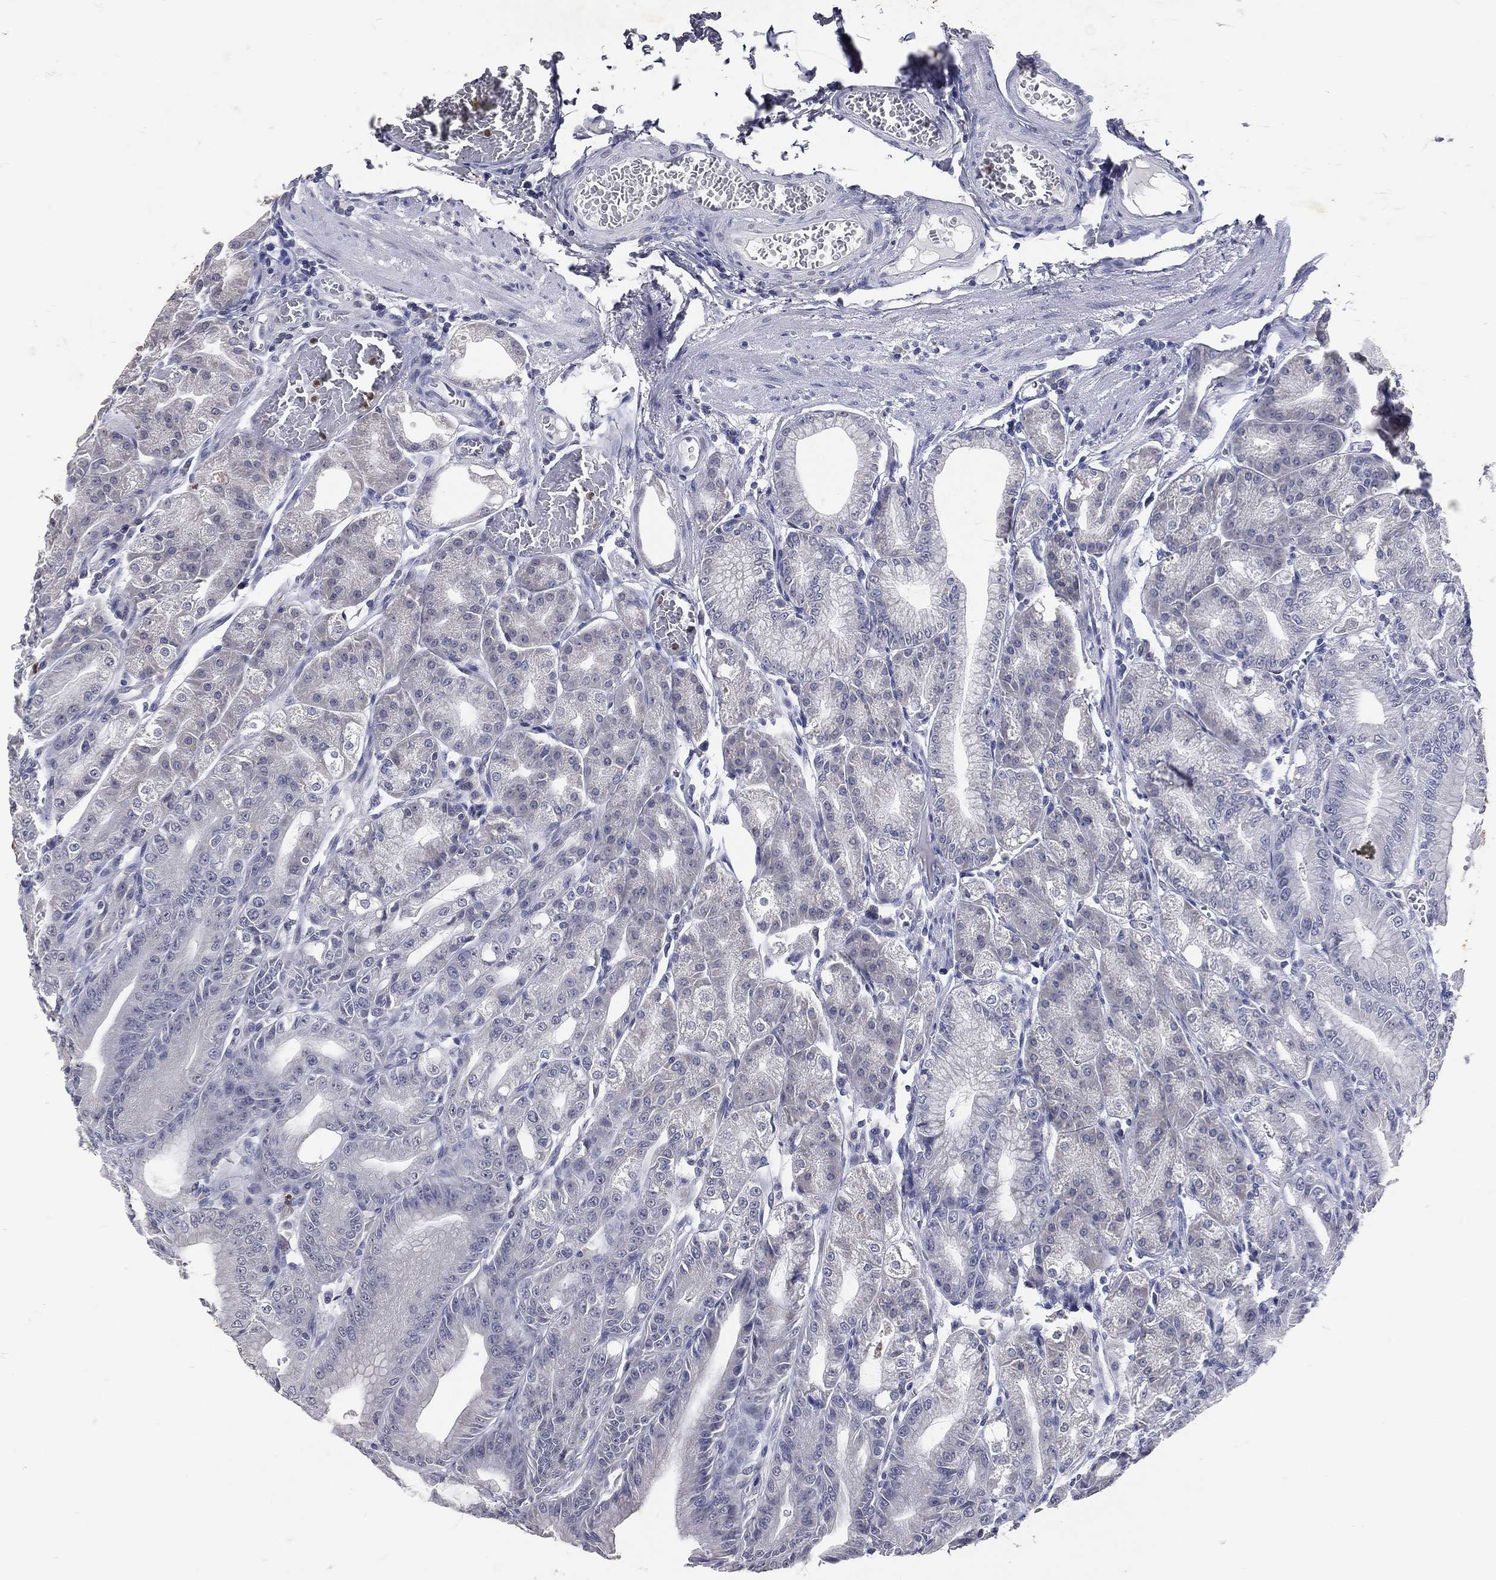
{"staining": {"intensity": "negative", "quantity": "none", "location": "none"}, "tissue": "stomach", "cell_type": "Glandular cells", "image_type": "normal", "snomed": [{"axis": "morphology", "description": "Normal tissue, NOS"}, {"axis": "topography", "description": "Stomach"}], "caption": "Immunohistochemical staining of normal stomach displays no significant positivity in glandular cells. The staining is performed using DAB (3,3'-diaminobenzidine) brown chromogen with nuclei counter-stained in using hematoxylin.", "gene": "SLC34A2", "patient": {"sex": "male", "age": 71}}